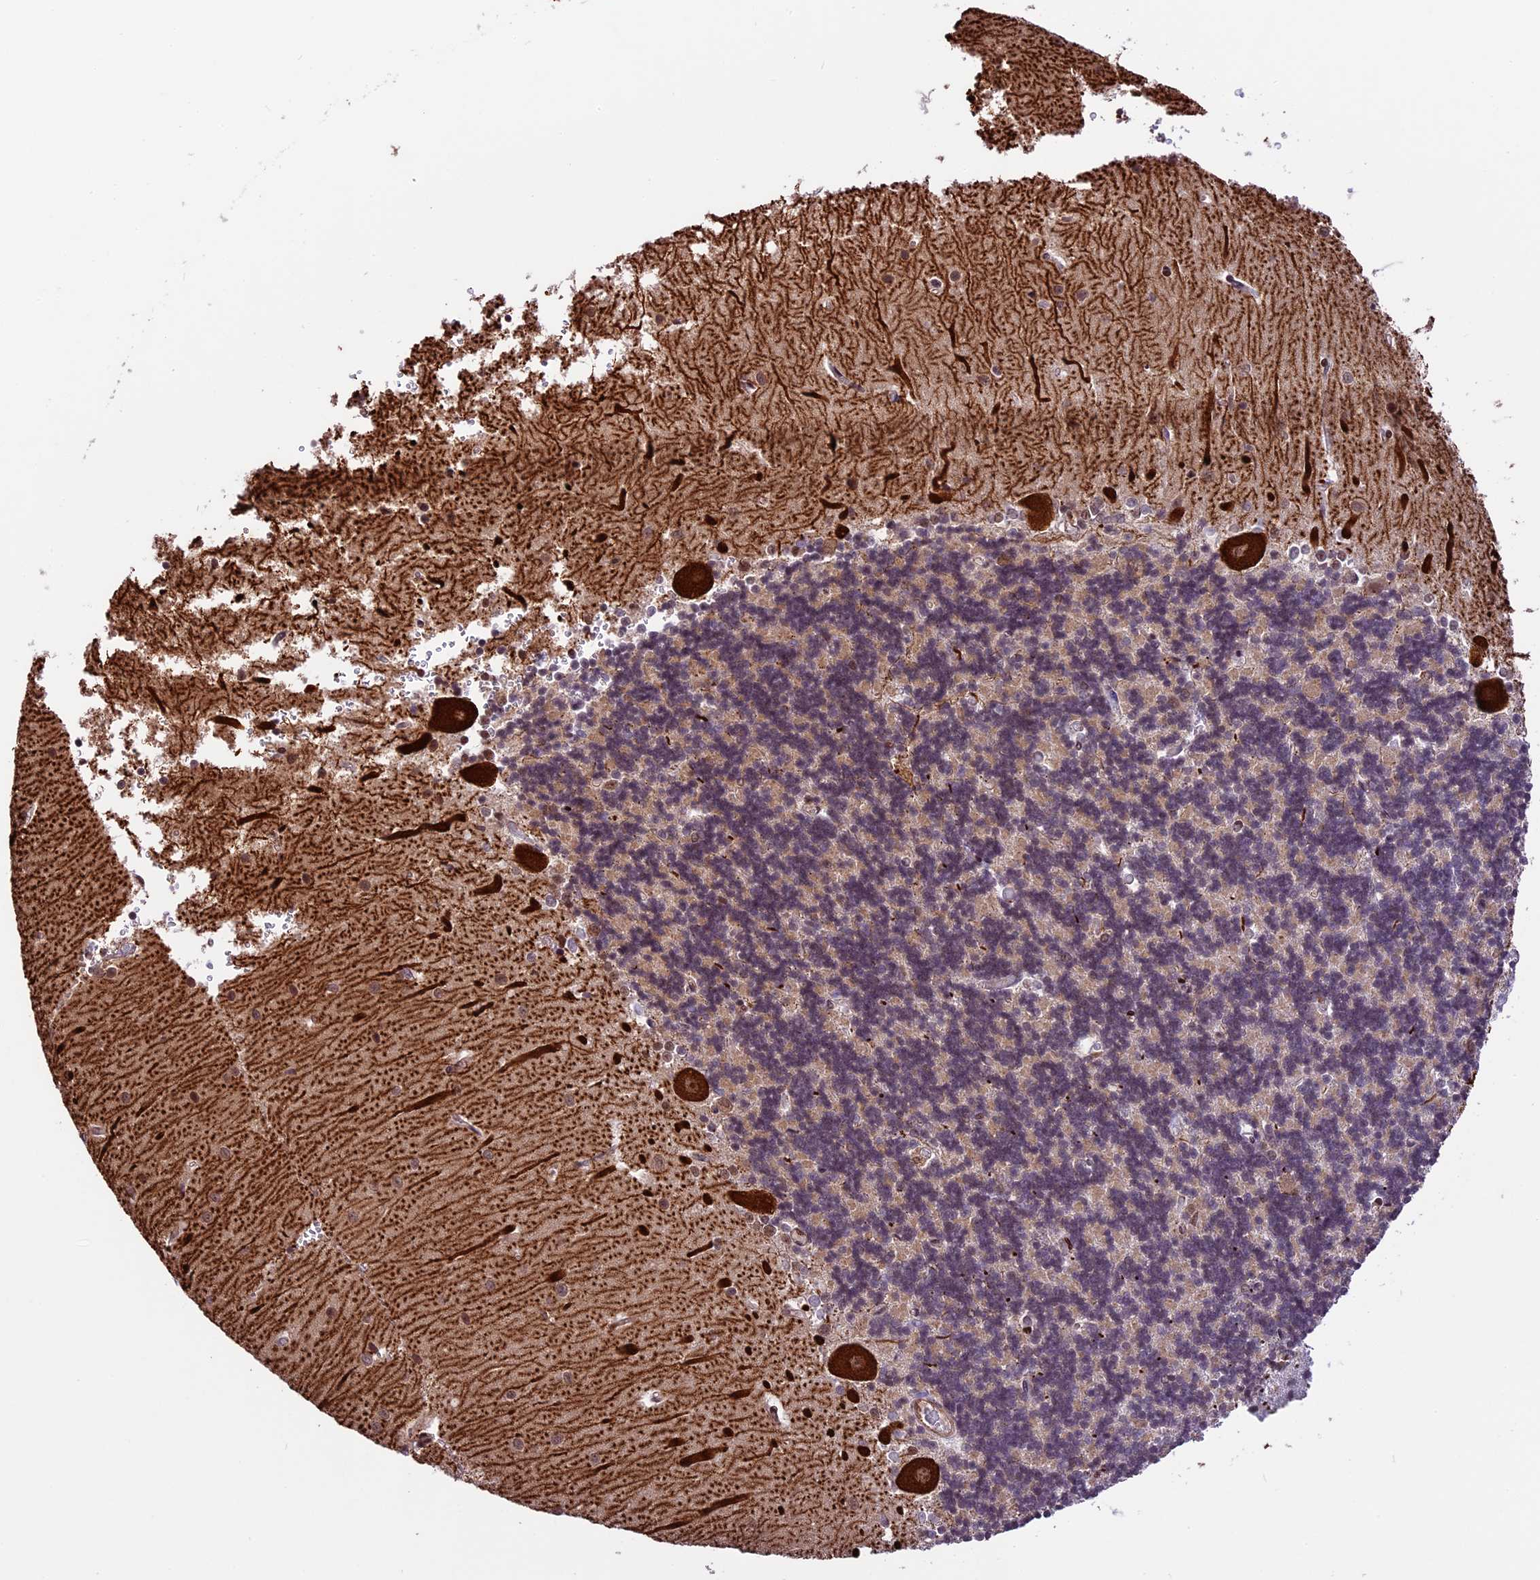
{"staining": {"intensity": "weak", "quantity": "25%-75%", "location": "cytoplasmic/membranous"}, "tissue": "cerebellum", "cell_type": "Cells in granular layer", "image_type": "normal", "snomed": [{"axis": "morphology", "description": "Normal tissue, NOS"}, {"axis": "topography", "description": "Cerebellum"}], "caption": "A brown stain shows weak cytoplasmic/membranous expression of a protein in cells in granular layer of unremarkable cerebellum.", "gene": "DHX38", "patient": {"sex": "male", "age": 37}}